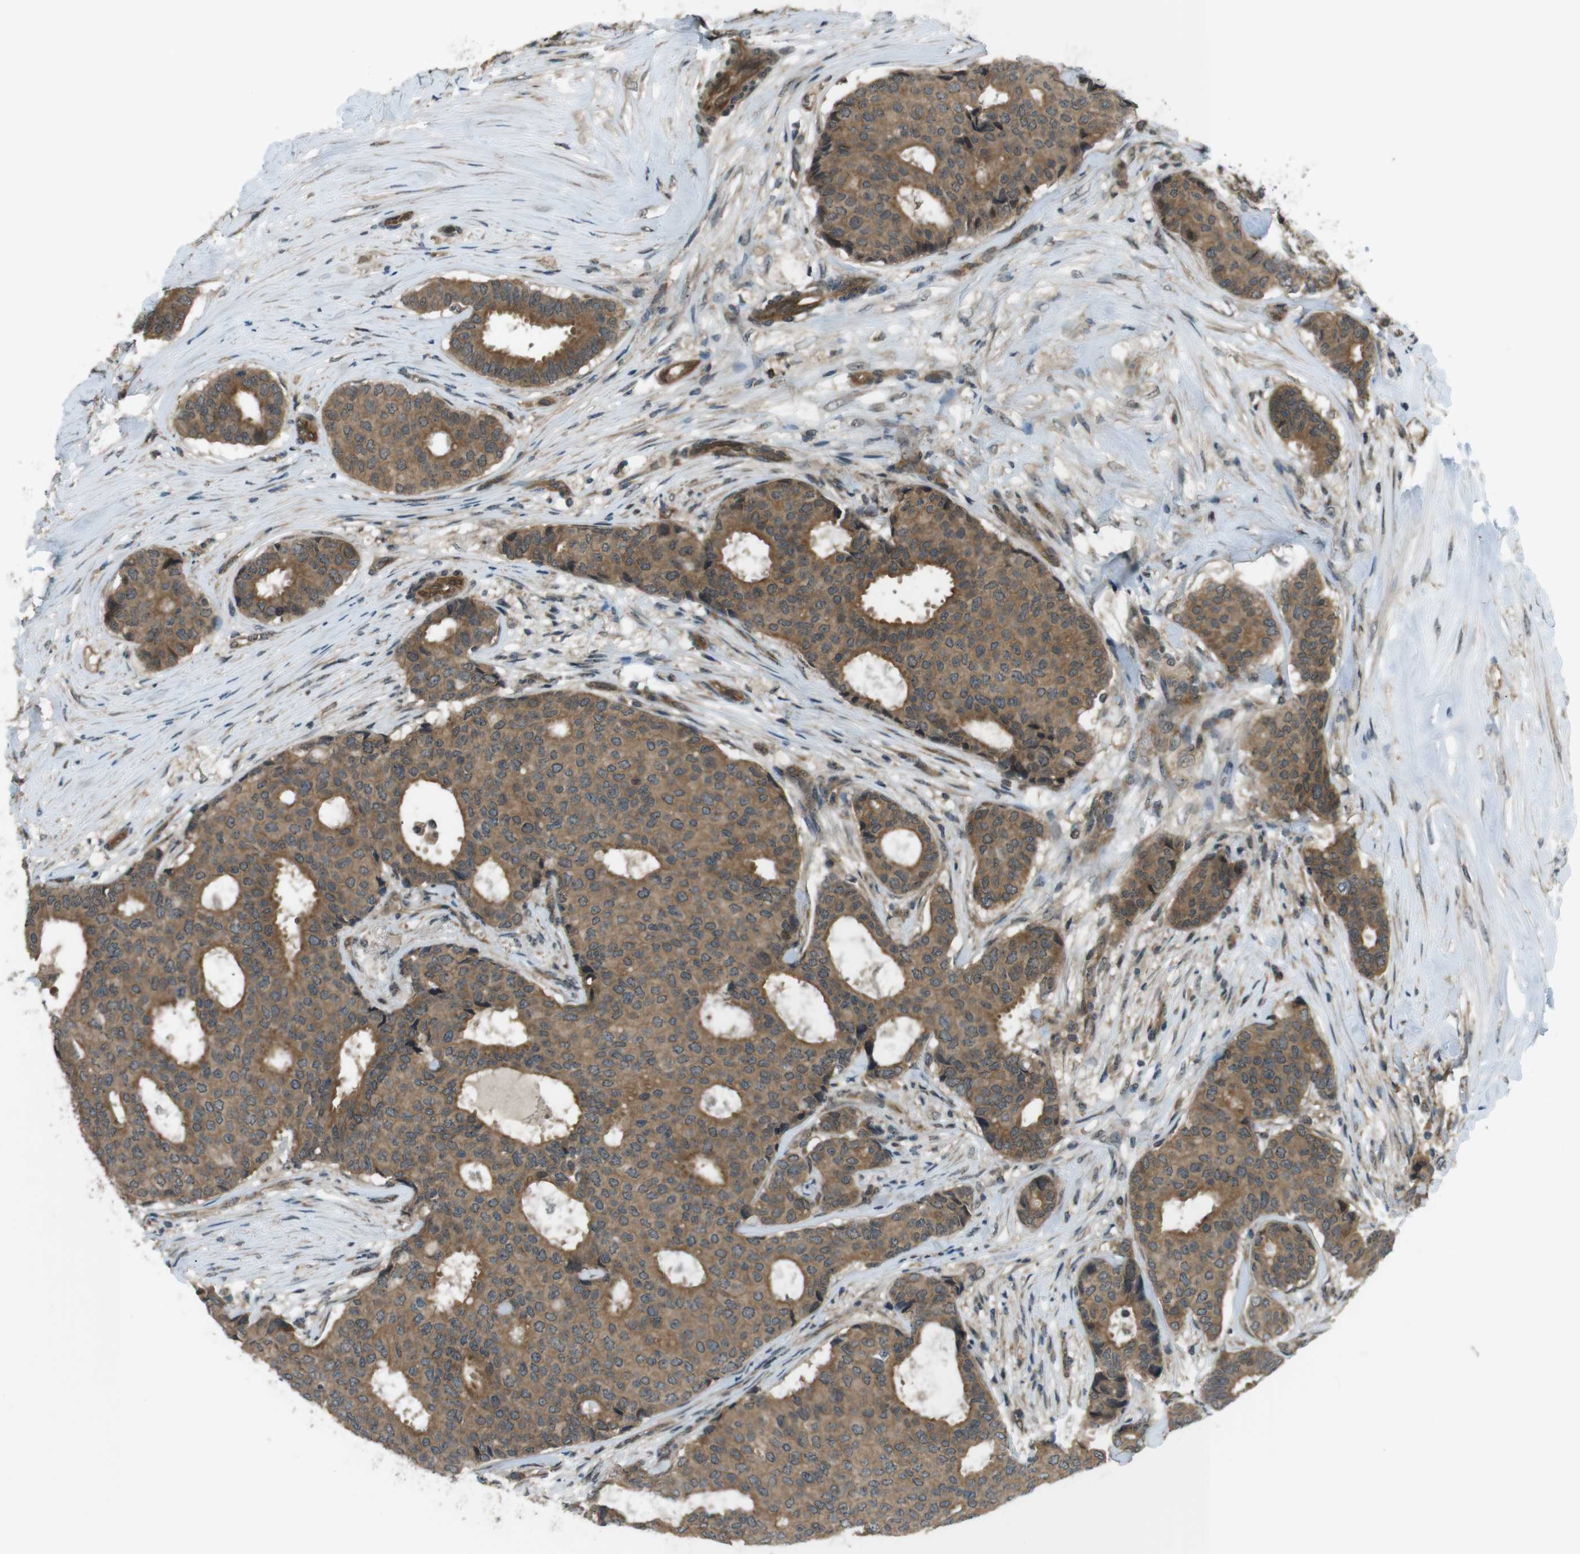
{"staining": {"intensity": "moderate", "quantity": ">75%", "location": "cytoplasmic/membranous"}, "tissue": "breast cancer", "cell_type": "Tumor cells", "image_type": "cancer", "snomed": [{"axis": "morphology", "description": "Duct carcinoma"}, {"axis": "topography", "description": "Breast"}], "caption": "This histopathology image exhibits immunohistochemistry (IHC) staining of breast cancer (intraductal carcinoma), with medium moderate cytoplasmic/membranous expression in approximately >75% of tumor cells.", "gene": "TIAM2", "patient": {"sex": "female", "age": 75}}